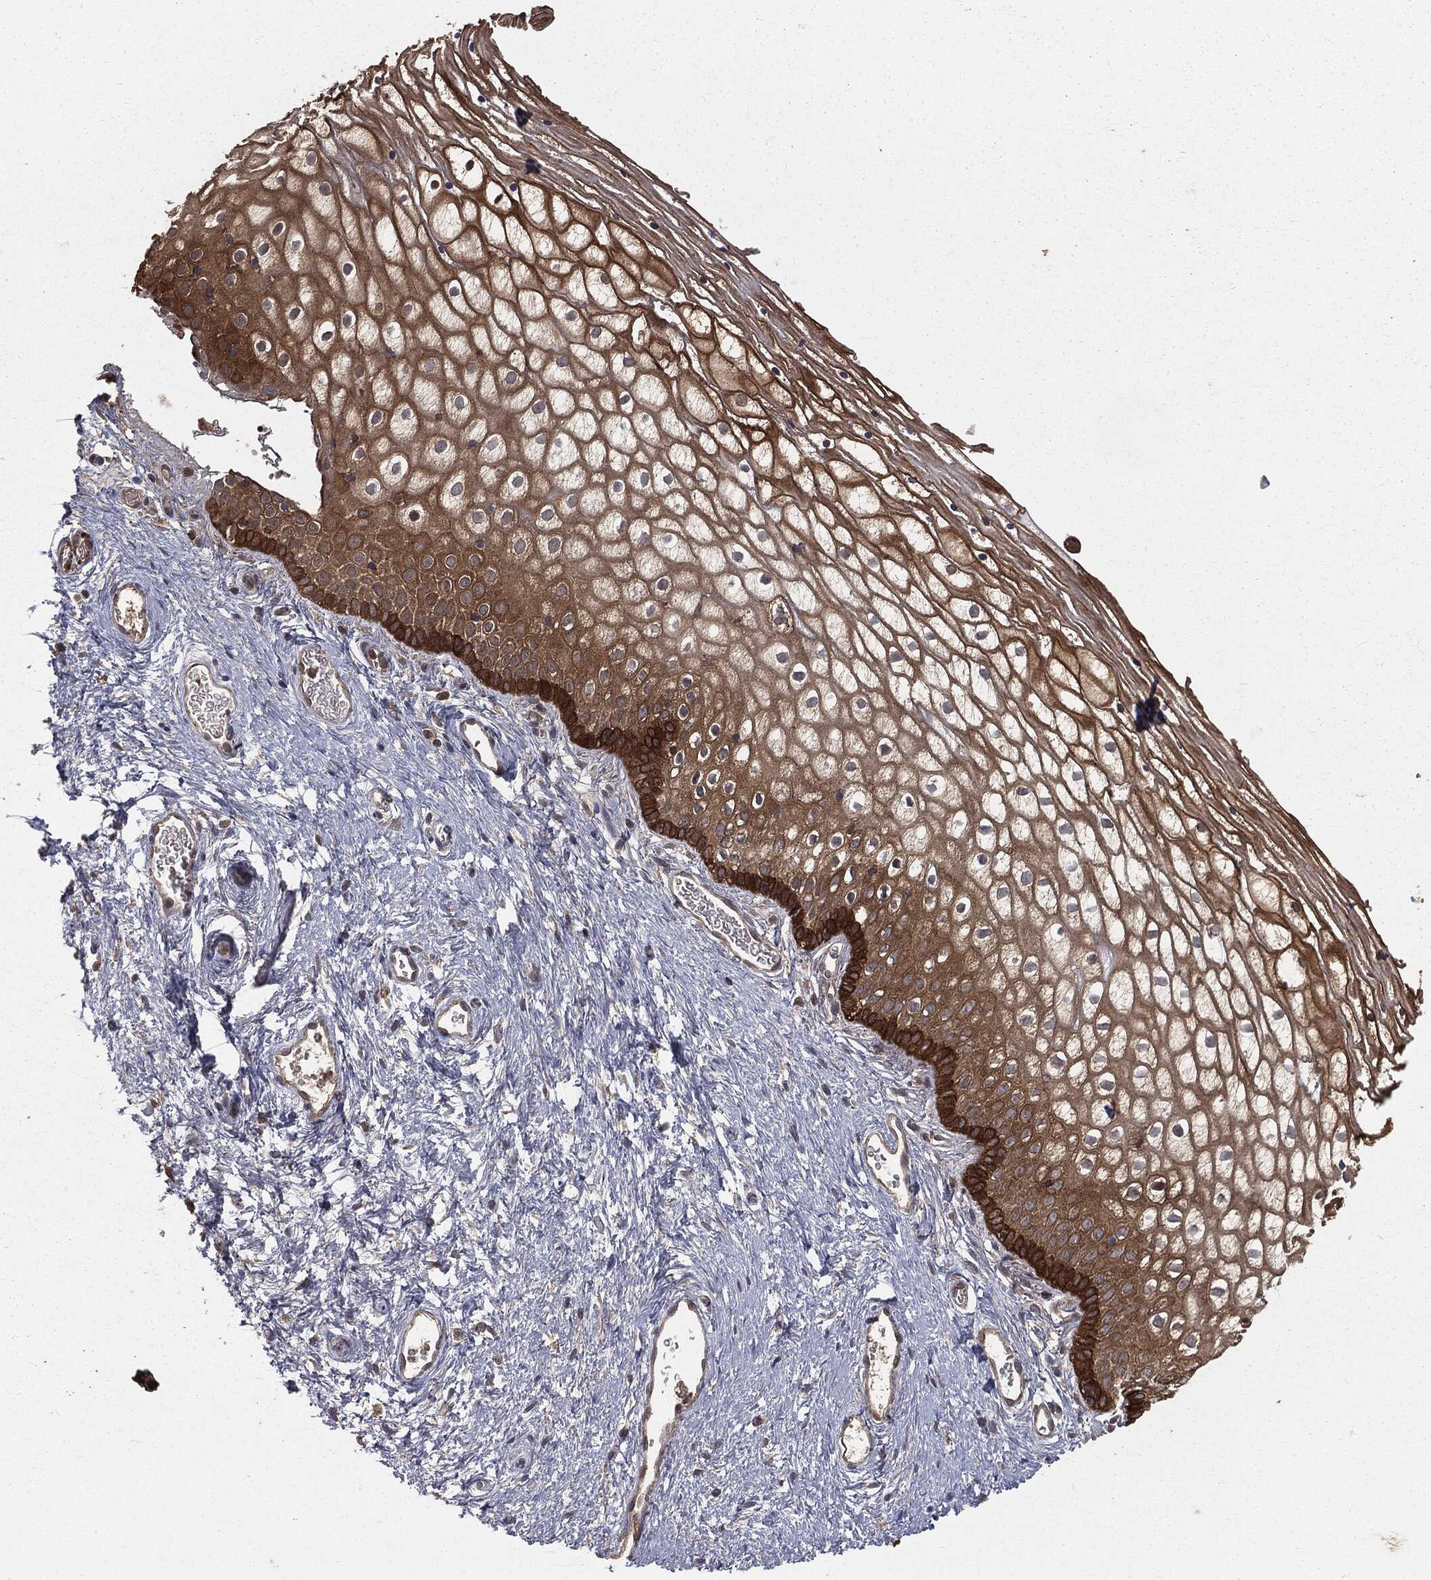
{"staining": {"intensity": "strong", "quantity": "<25%", "location": "cytoplasmic/membranous"}, "tissue": "vagina", "cell_type": "Squamous epithelial cells", "image_type": "normal", "snomed": [{"axis": "morphology", "description": "Normal tissue, NOS"}, {"axis": "topography", "description": "Vagina"}], "caption": "Immunohistochemical staining of normal vagina reveals medium levels of strong cytoplasmic/membranous positivity in about <25% of squamous epithelial cells. (DAB (3,3'-diaminobenzidine) IHC with brightfield microscopy, high magnification).", "gene": "GNB5", "patient": {"sex": "female", "age": 32}}